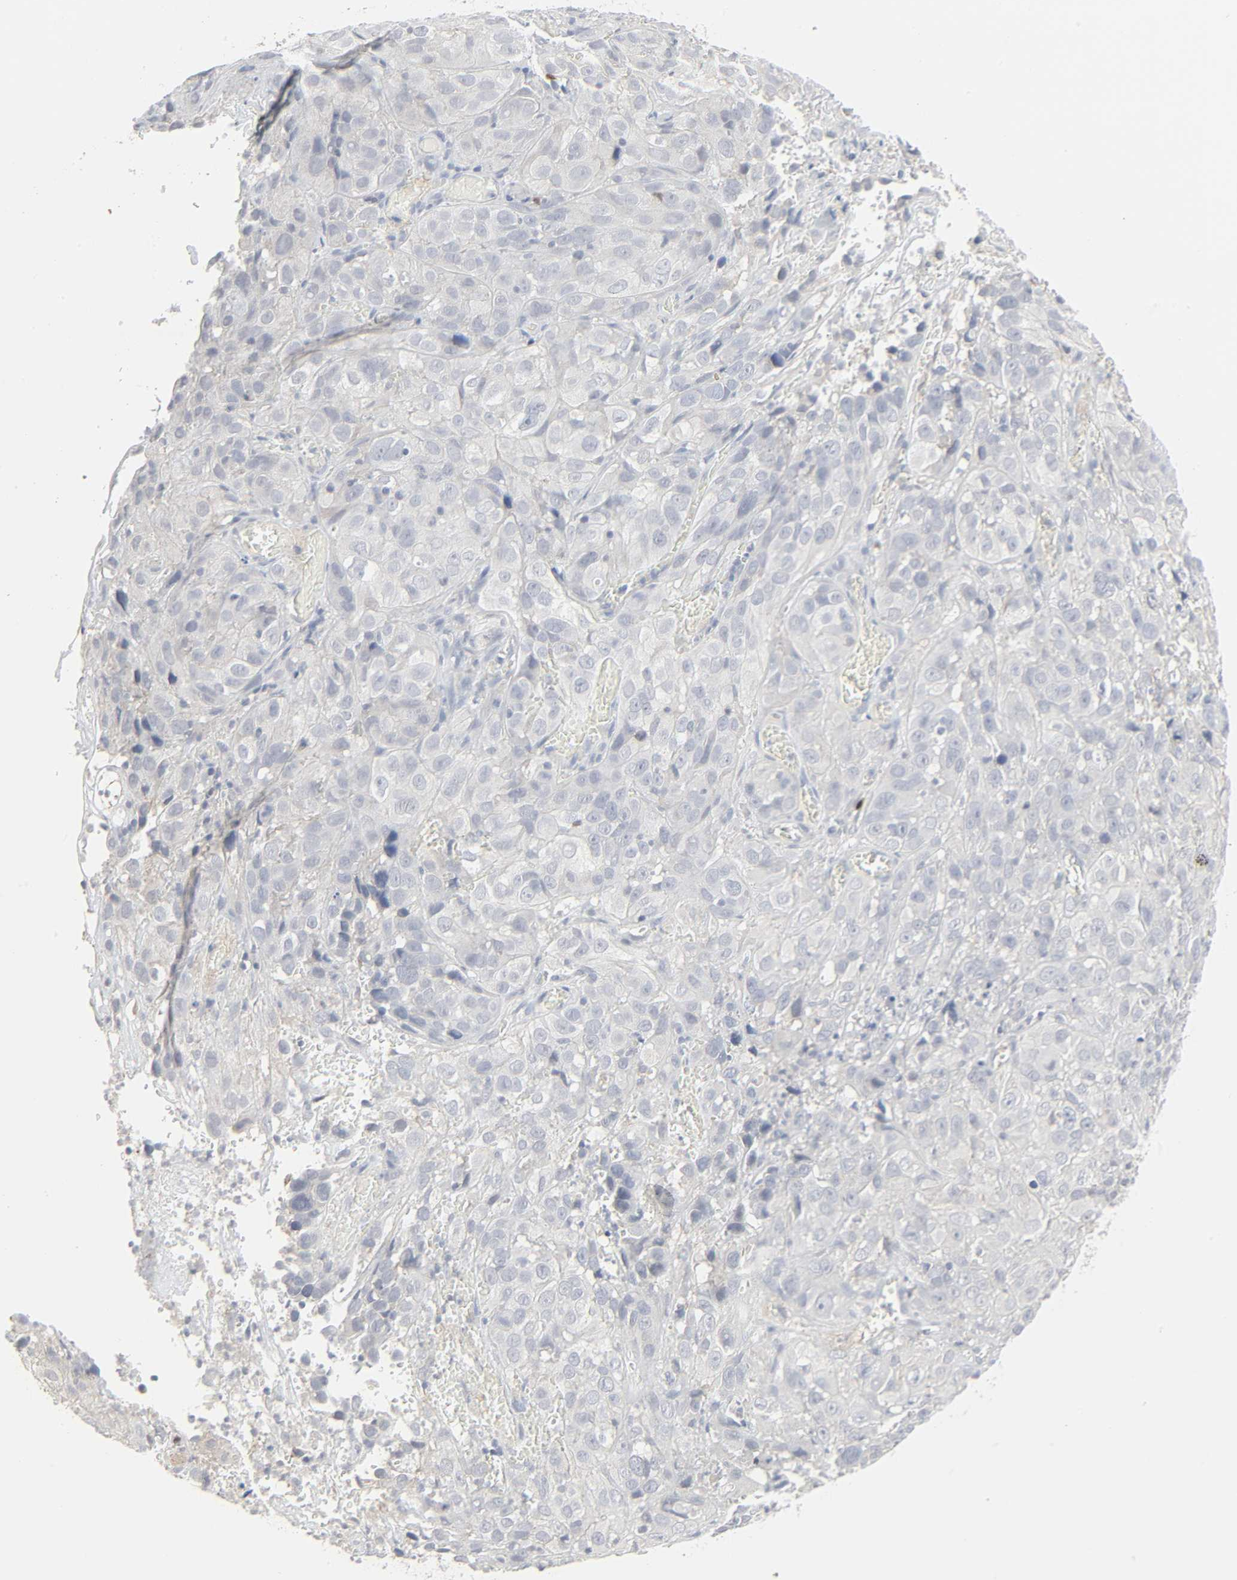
{"staining": {"intensity": "negative", "quantity": "none", "location": "none"}, "tissue": "cervical cancer", "cell_type": "Tumor cells", "image_type": "cancer", "snomed": [{"axis": "morphology", "description": "Squamous cell carcinoma, NOS"}, {"axis": "topography", "description": "Cervix"}], "caption": "An immunohistochemistry (IHC) image of squamous cell carcinoma (cervical) is shown. There is no staining in tumor cells of squamous cell carcinoma (cervical).", "gene": "ZBTB16", "patient": {"sex": "female", "age": 32}}